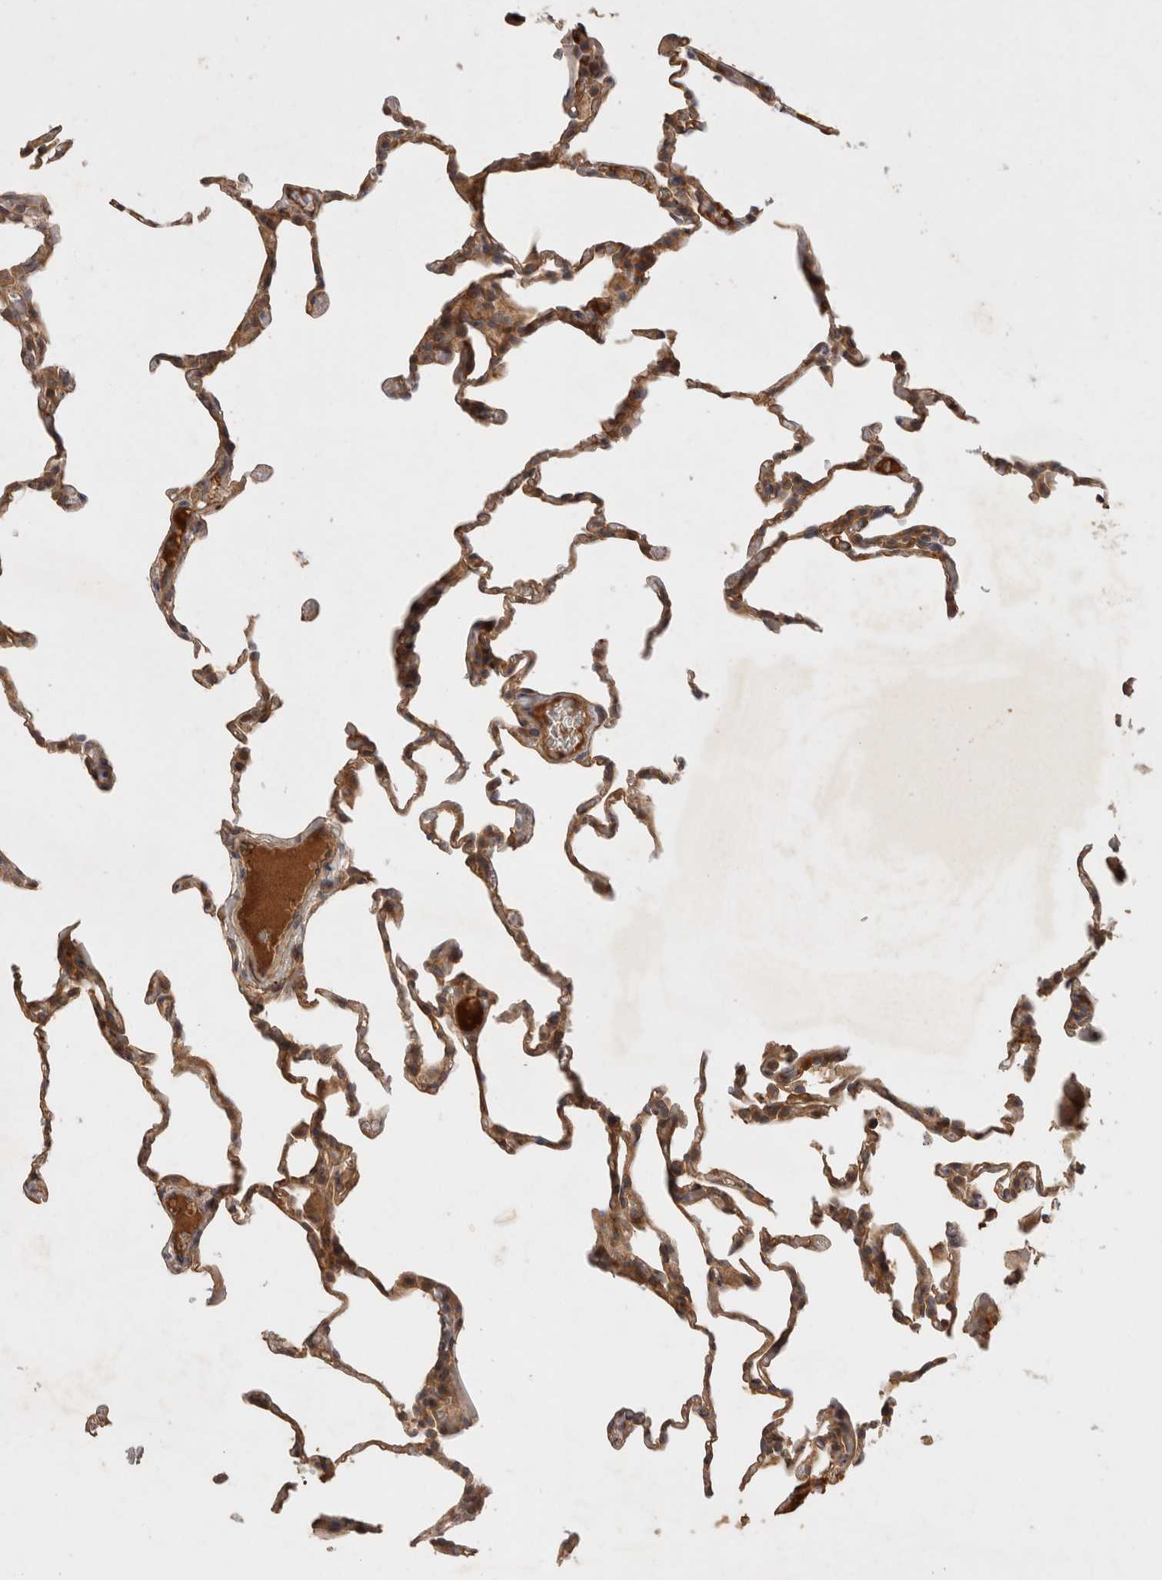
{"staining": {"intensity": "moderate", "quantity": ">75%", "location": "cytoplasmic/membranous"}, "tissue": "lung", "cell_type": "Alveolar cells", "image_type": "normal", "snomed": [{"axis": "morphology", "description": "Normal tissue, NOS"}, {"axis": "topography", "description": "Lung"}], "caption": "Human lung stained with a brown dye displays moderate cytoplasmic/membranous positive expression in approximately >75% of alveolar cells.", "gene": "PPP1R42", "patient": {"sex": "male", "age": 20}}